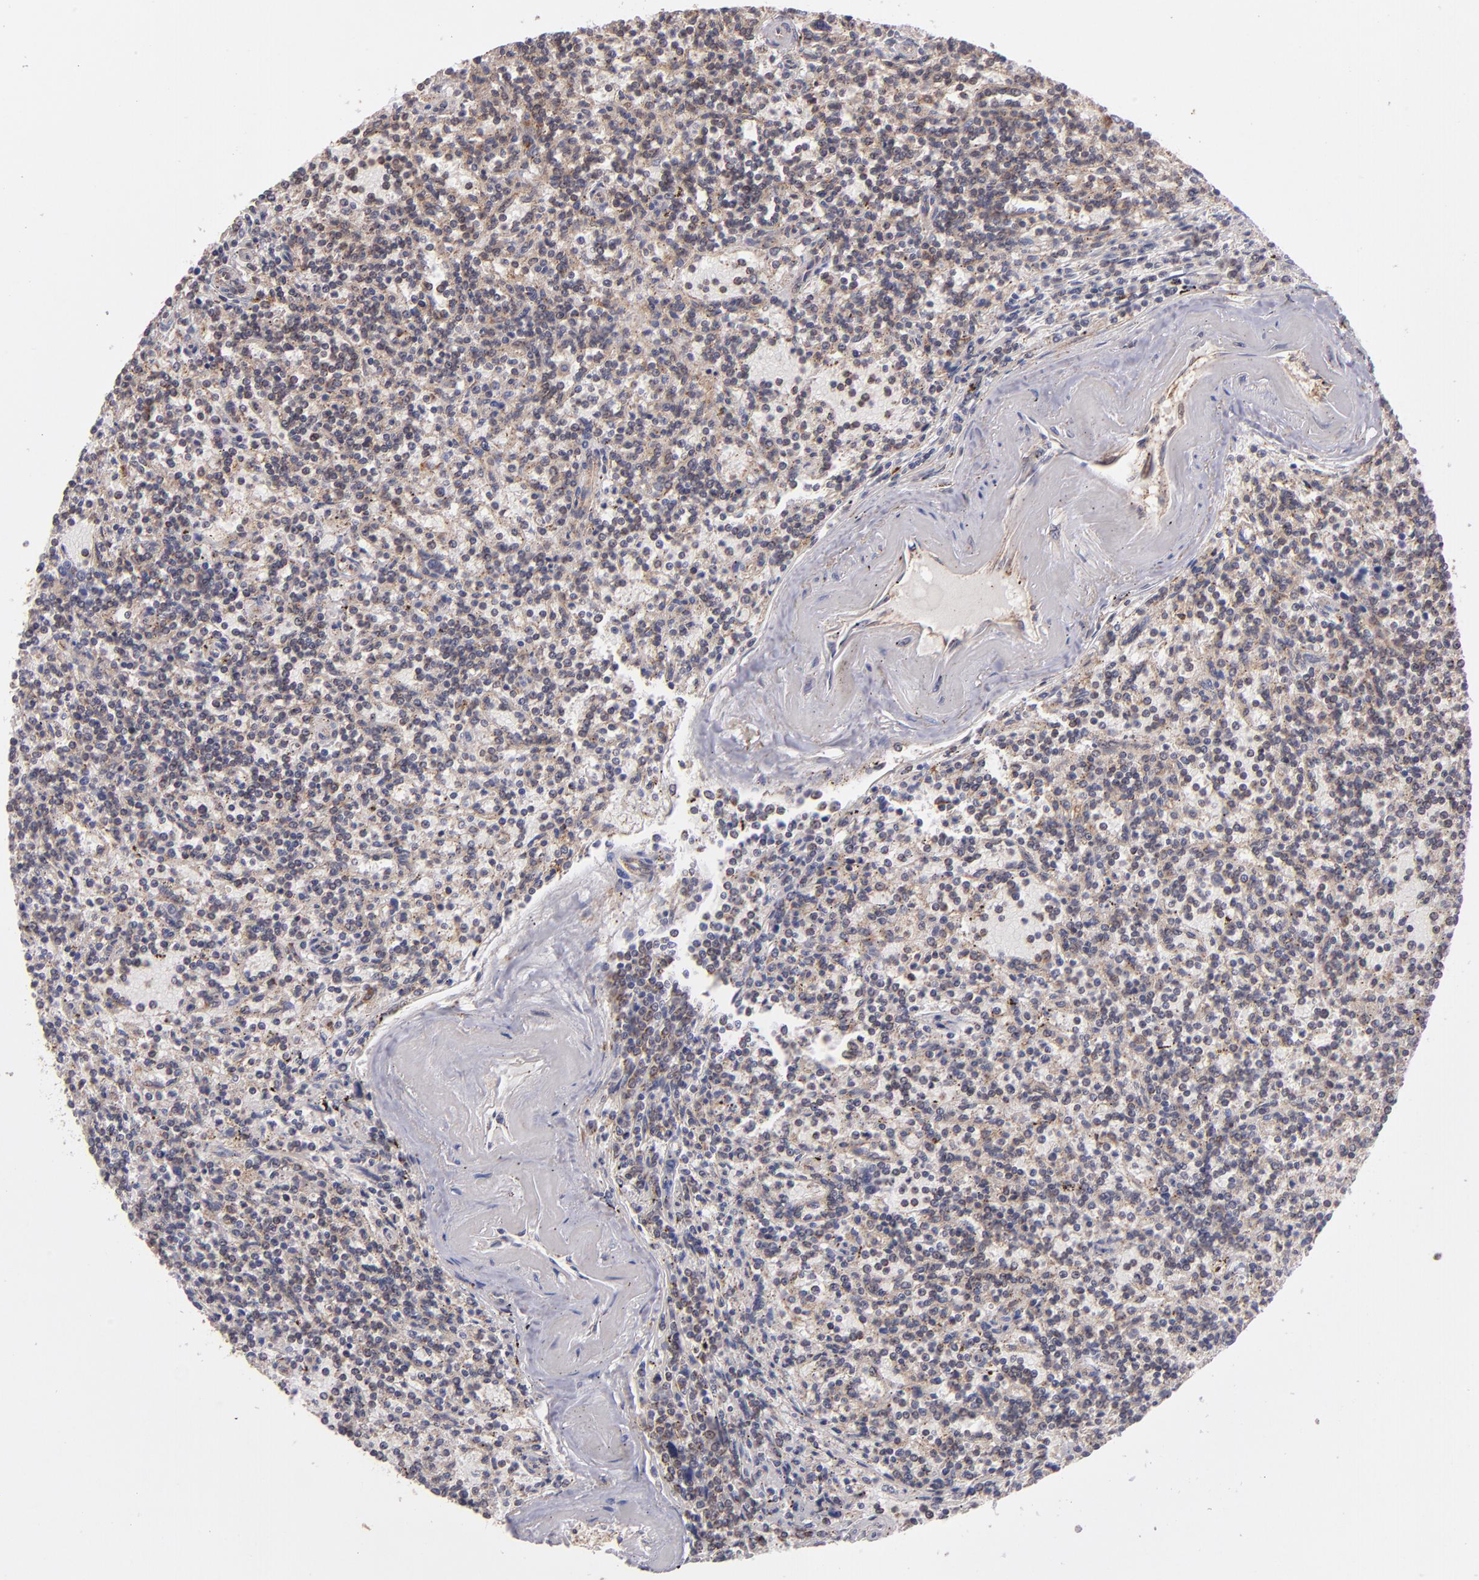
{"staining": {"intensity": "weak", "quantity": "<25%", "location": "cytoplasmic/membranous"}, "tissue": "lymphoma", "cell_type": "Tumor cells", "image_type": "cancer", "snomed": [{"axis": "morphology", "description": "Malignant lymphoma, non-Hodgkin's type, Low grade"}, {"axis": "topography", "description": "Spleen"}], "caption": "Low-grade malignant lymphoma, non-Hodgkin's type was stained to show a protein in brown. There is no significant positivity in tumor cells.", "gene": "ZFYVE1", "patient": {"sex": "male", "age": 73}}